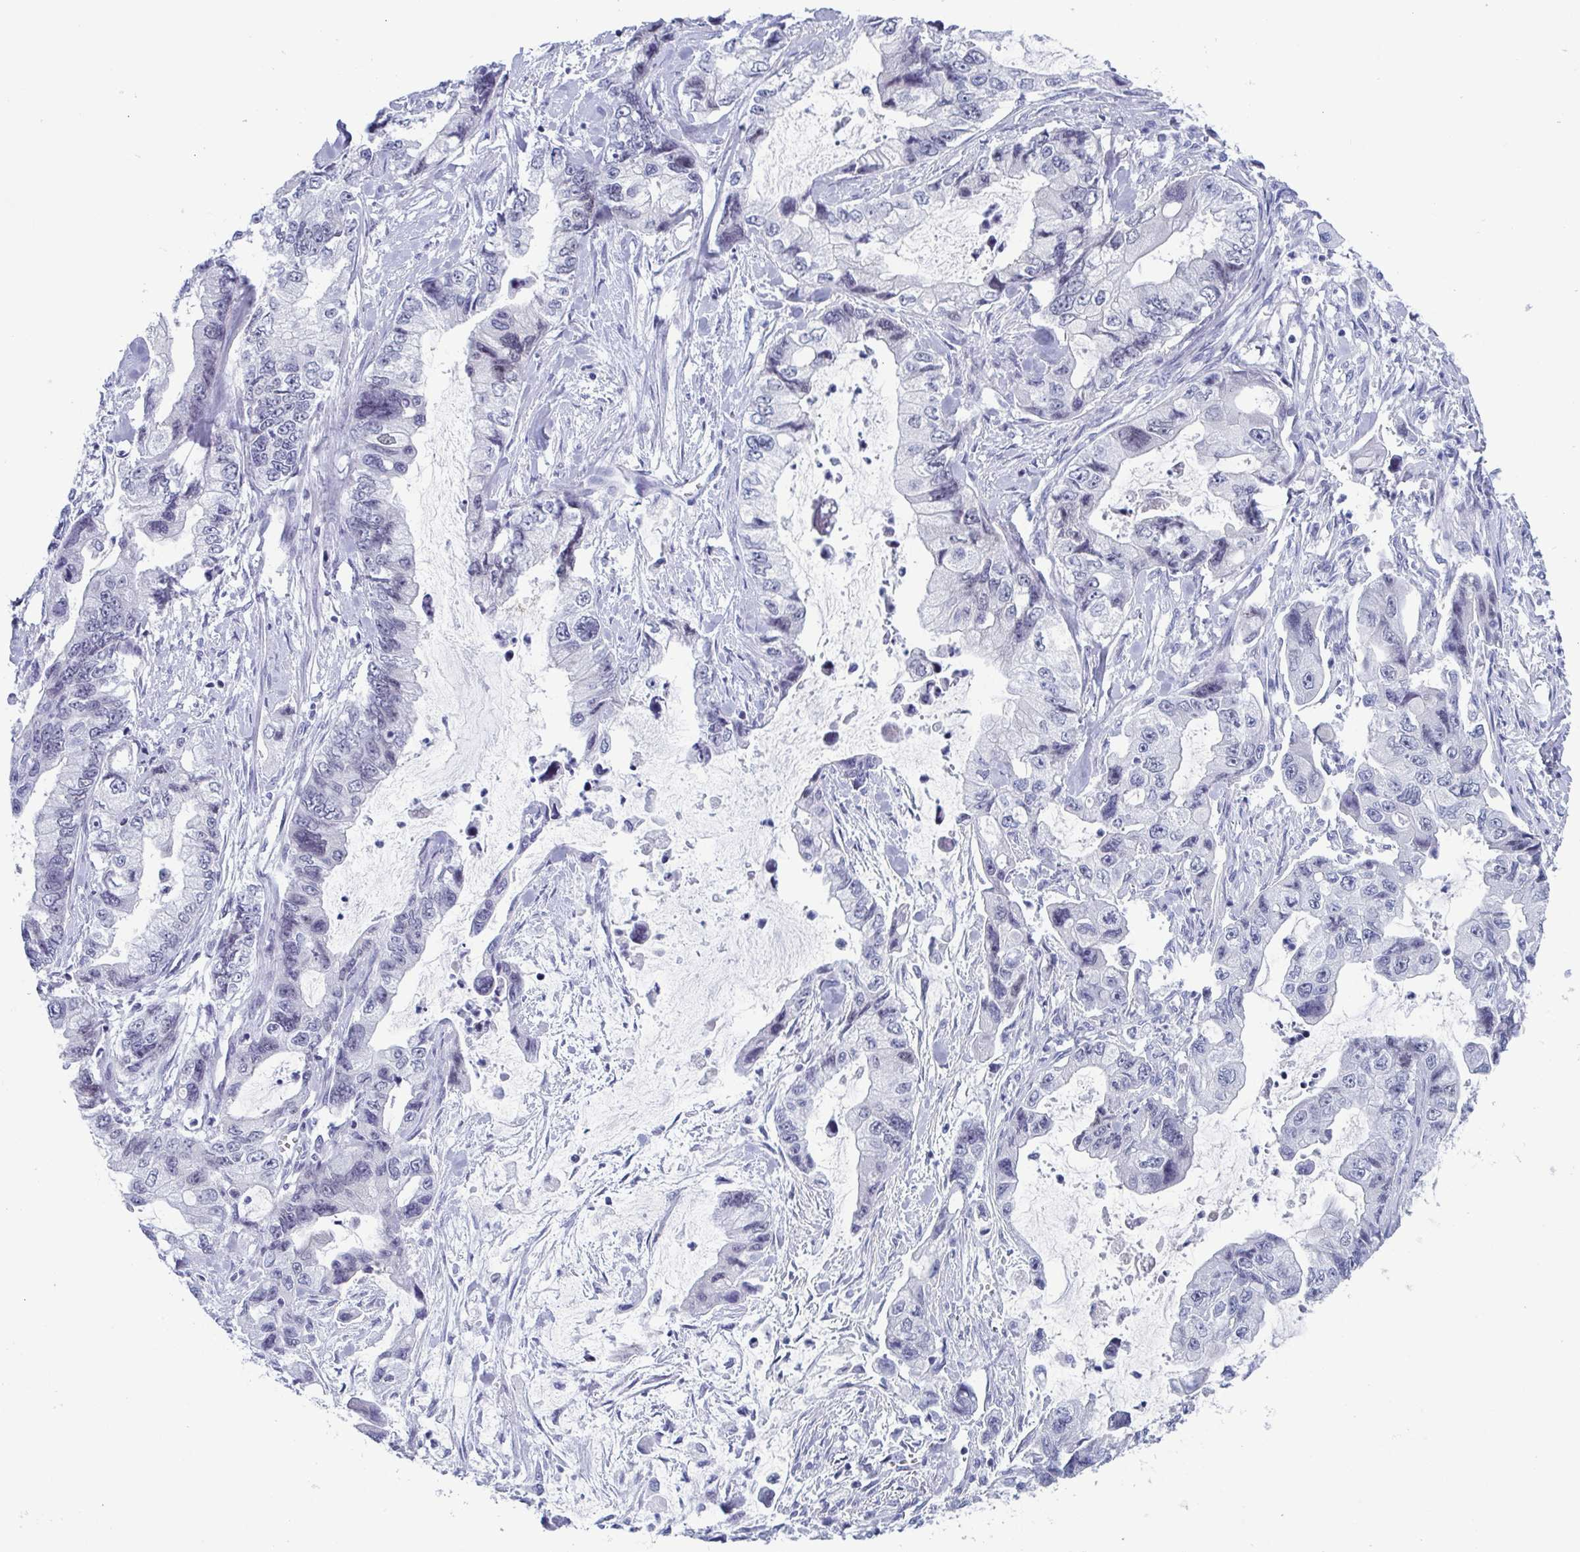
{"staining": {"intensity": "negative", "quantity": "none", "location": "none"}, "tissue": "stomach cancer", "cell_type": "Tumor cells", "image_type": "cancer", "snomed": [{"axis": "morphology", "description": "Adenocarcinoma, NOS"}, {"axis": "topography", "description": "Pancreas"}, {"axis": "topography", "description": "Stomach, upper"}, {"axis": "topography", "description": "Stomach"}], "caption": "Stomach cancer (adenocarcinoma) was stained to show a protein in brown. There is no significant staining in tumor cells.", "gene": "ZFP64", "patient": {"sex": "male", "age": 77}}